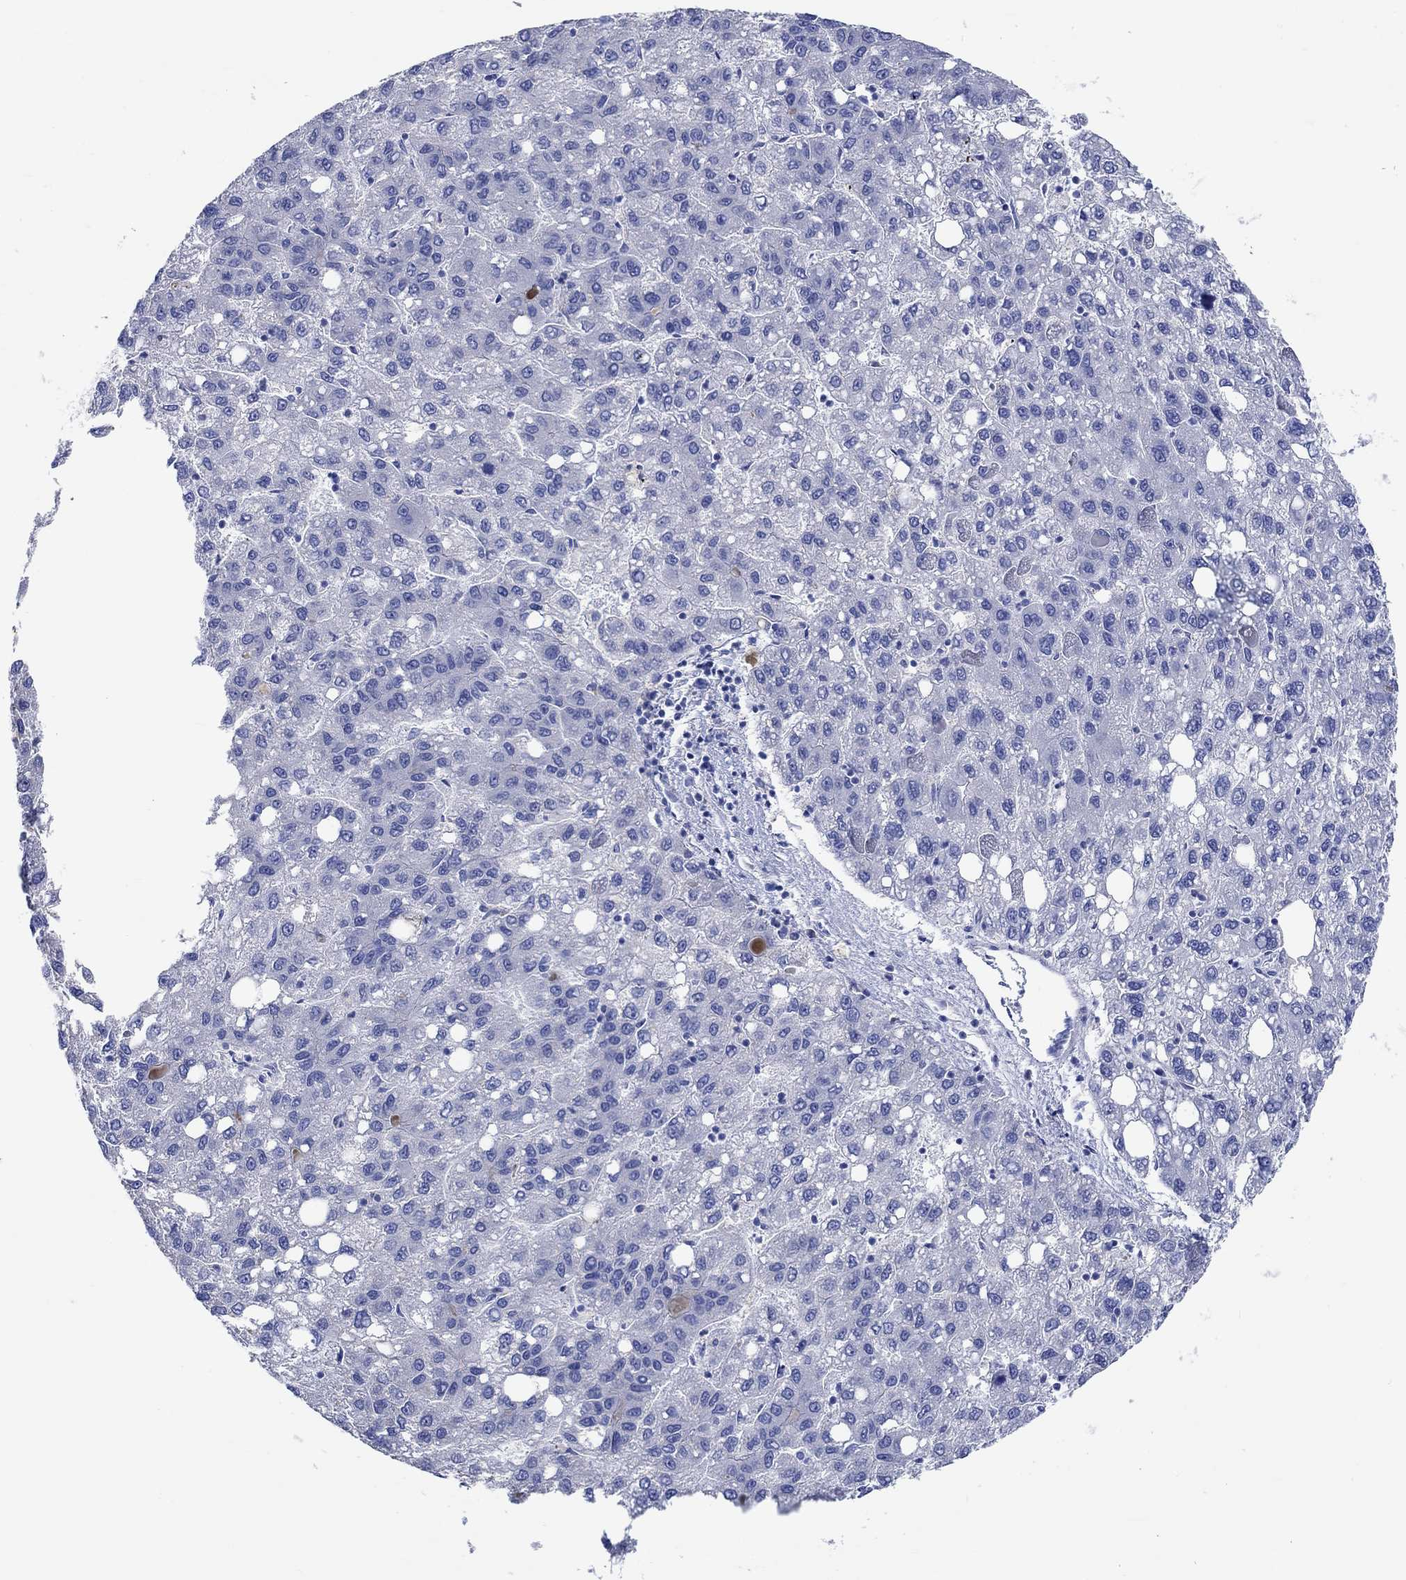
{"staining": {"intensity": "negative", "quantity": "none", "location": "none"}, "tissue": "liver cancer", "cell_type": "Tumor cells", "image_type": "cancer", "snomed": [{"axis": "morphology", "description": "Carcinoma, Hepatocellular, NOS"}, {"axis": "topography", "description": "Liver"}], "caption": "Hepatocellular carcinoma (liver) was stained to show a protein in brown. There is no significant positivity in tumor cells.", "gene": "SHISA4", "patient": {"sex": "female", "age": 82}}